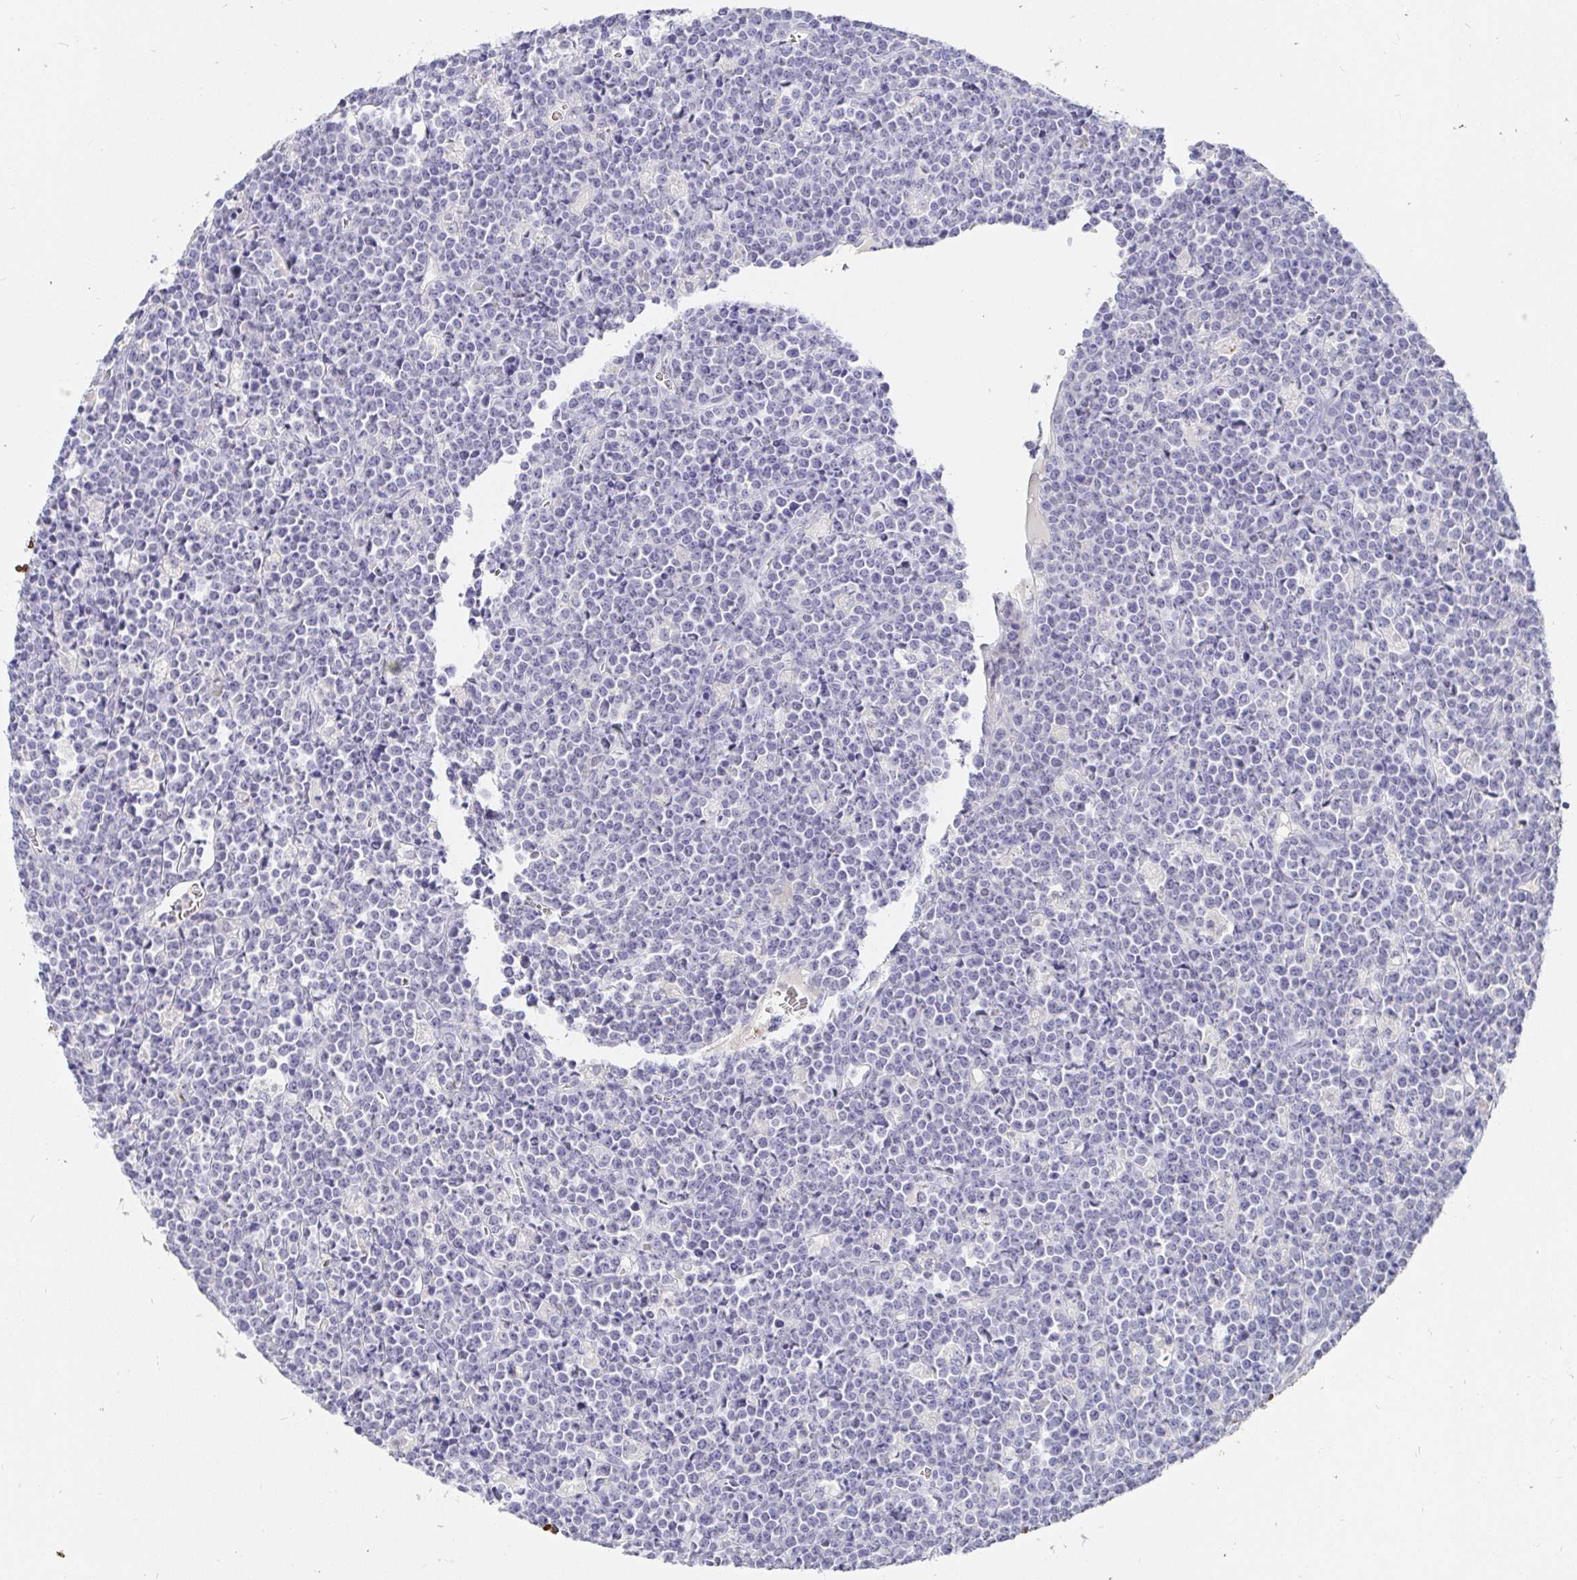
{"staining": {"intensity": "negative", "quantity": "none", "location": "none"}, "tissue": "lymphoma", "cell_type": "Tumor cells", "image_type": "cancer", "snomed": [{"axis": "morphology", "description": "Malignant lymphoma, non-Hodgkin's type, High grade"}, {"axis": "topography", "description": "Ovary"}], "caption": "Tumor cells show no significant staining in lymphoma. (DAB (3,3'-diaminobenzidine) immunohistochemistry (IHC) visualized using brightfield microscopy, high magnification).", "gene": "FGF21", "patient": {"sex": "female", "age": 56}}